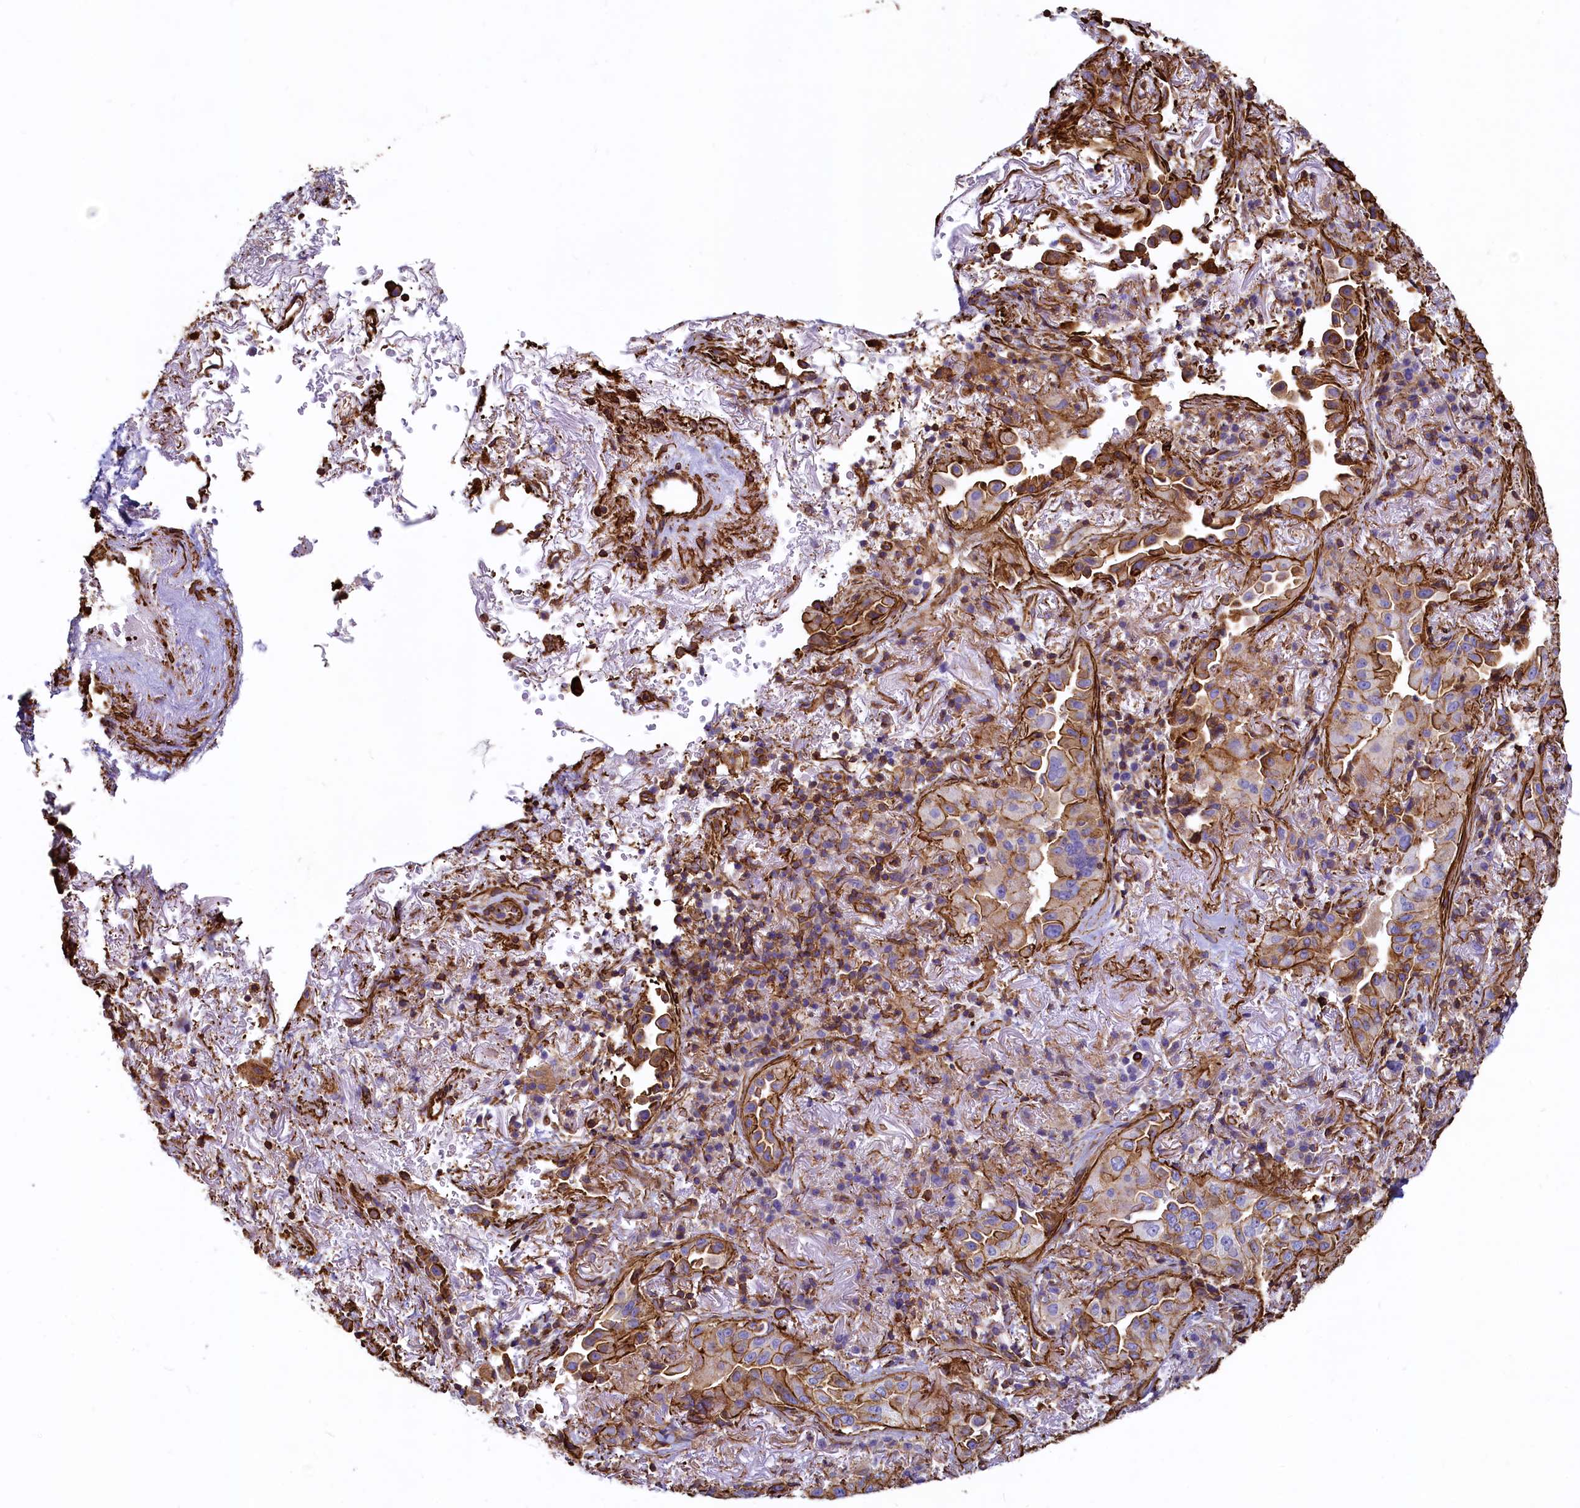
{"staining": {"intensity": "strong", "quantity": ">75%", "location": "cytoplasmic/membranous"}, "tissue": "lung cancer", "cell_type": "Tumor cells", "image_type": "cancer", "snomed": [{"axis": "morphology", "description": "Adenocarcinoma, NOS"}, {"axis": "topography", "description": "Lung"}], "caption": "The image shows immunohistochemical staining of adenocarcinoma (lung). There is strong cytoplasmic/membranous positivity is appreciated in approximately >75% of tumor cells.", "gene": "THBS1", "patient": {"sex": "female", "age": 69}}